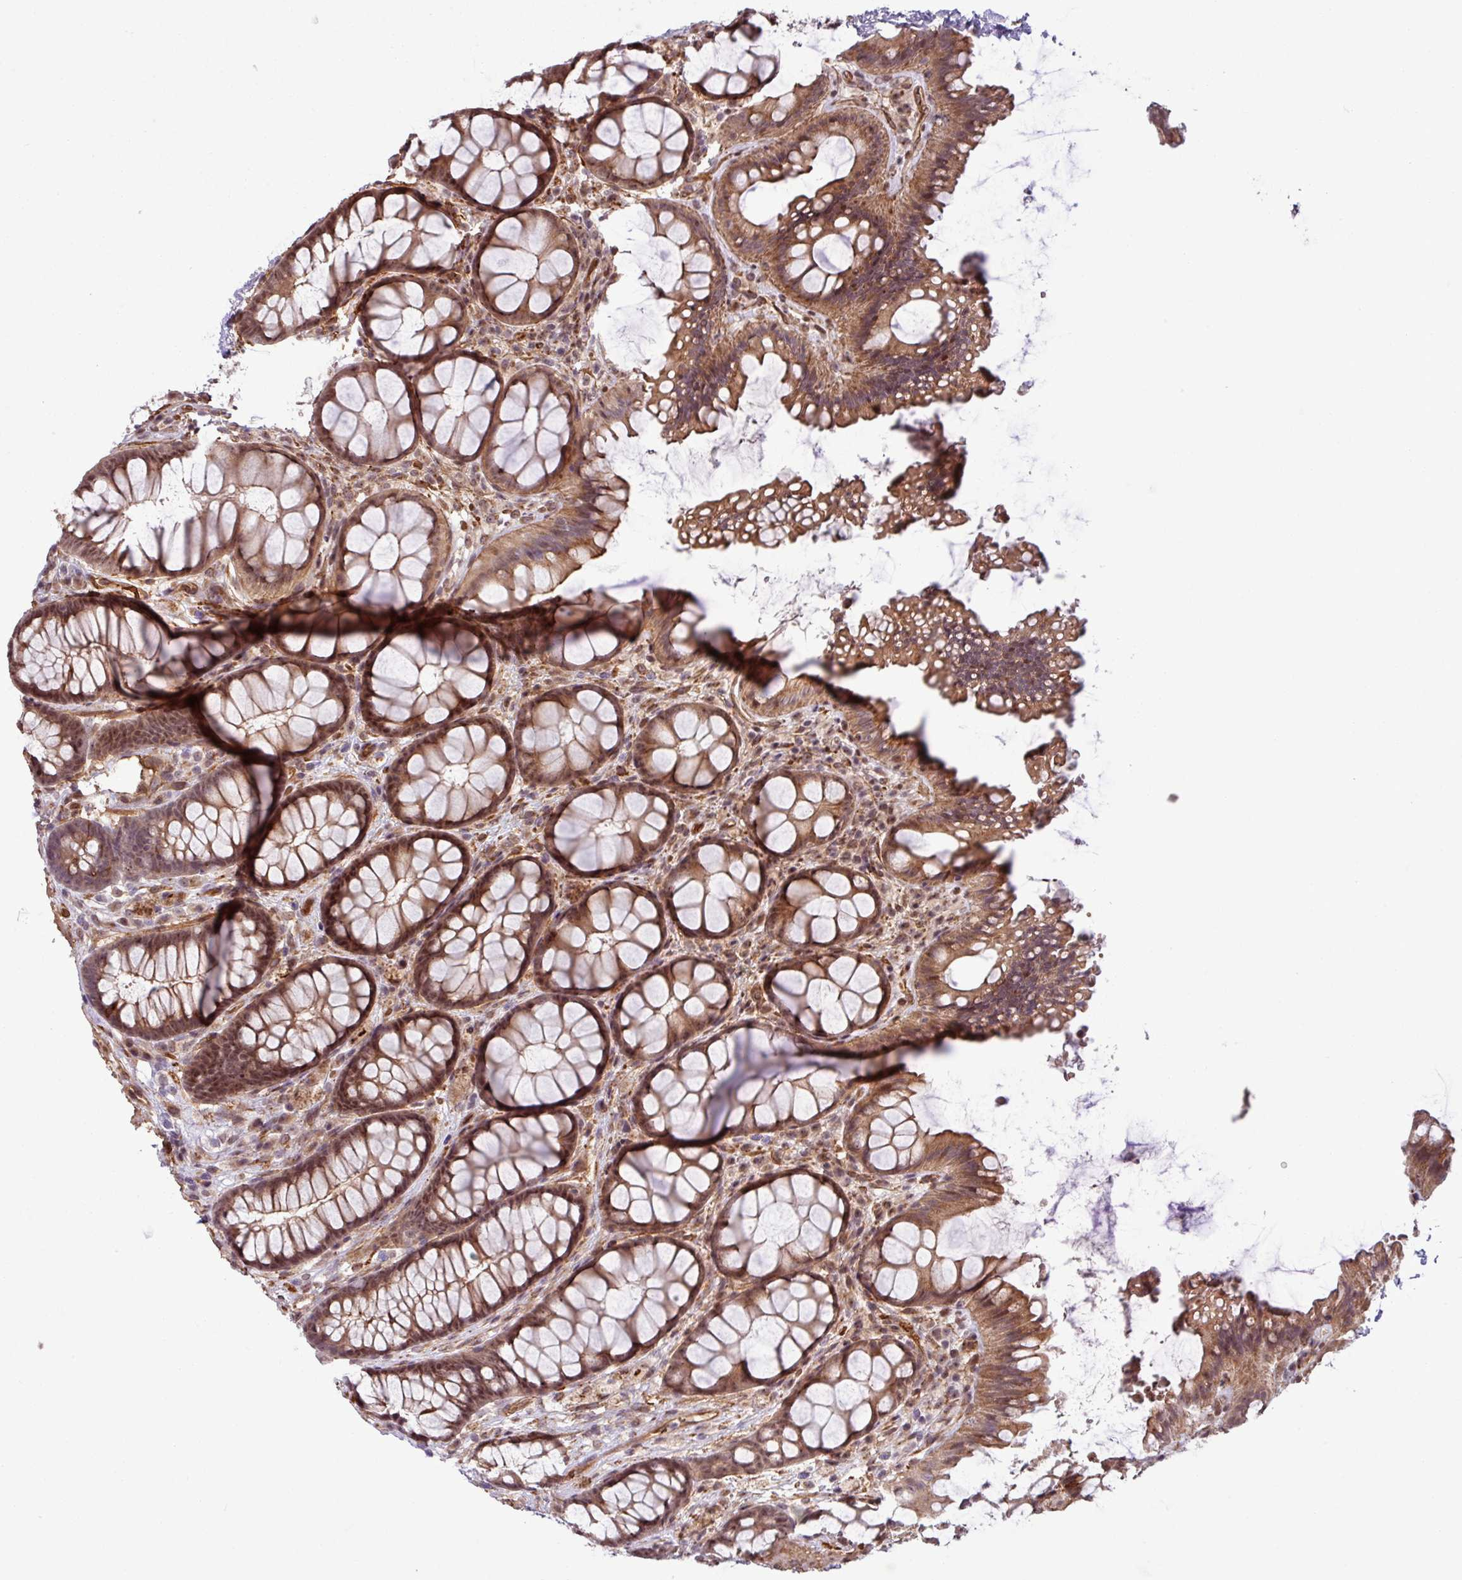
{"staining": {"intensity": "moderate", "quantity": ">75%", "location": "cytoplasmic/membranous,nuclear"}, "tissue": "rectum", "cell_type": "Glandular cells", "image_type": "normal", "snomed": [{"axis": "morphology", "description": "Normal tissue, NOS"}, {"axis": "topography", "description": "Rectum"}], "caption": "A brown stain labels moderate cytoplasmic/membranous,nuclear staining of a protein in glandular cells of unremarkable human rectum. (IHC, brightfield microscopy, high magnification).", "gene": "C7orf50", "patient": {"sex": "female", "age": 67}}